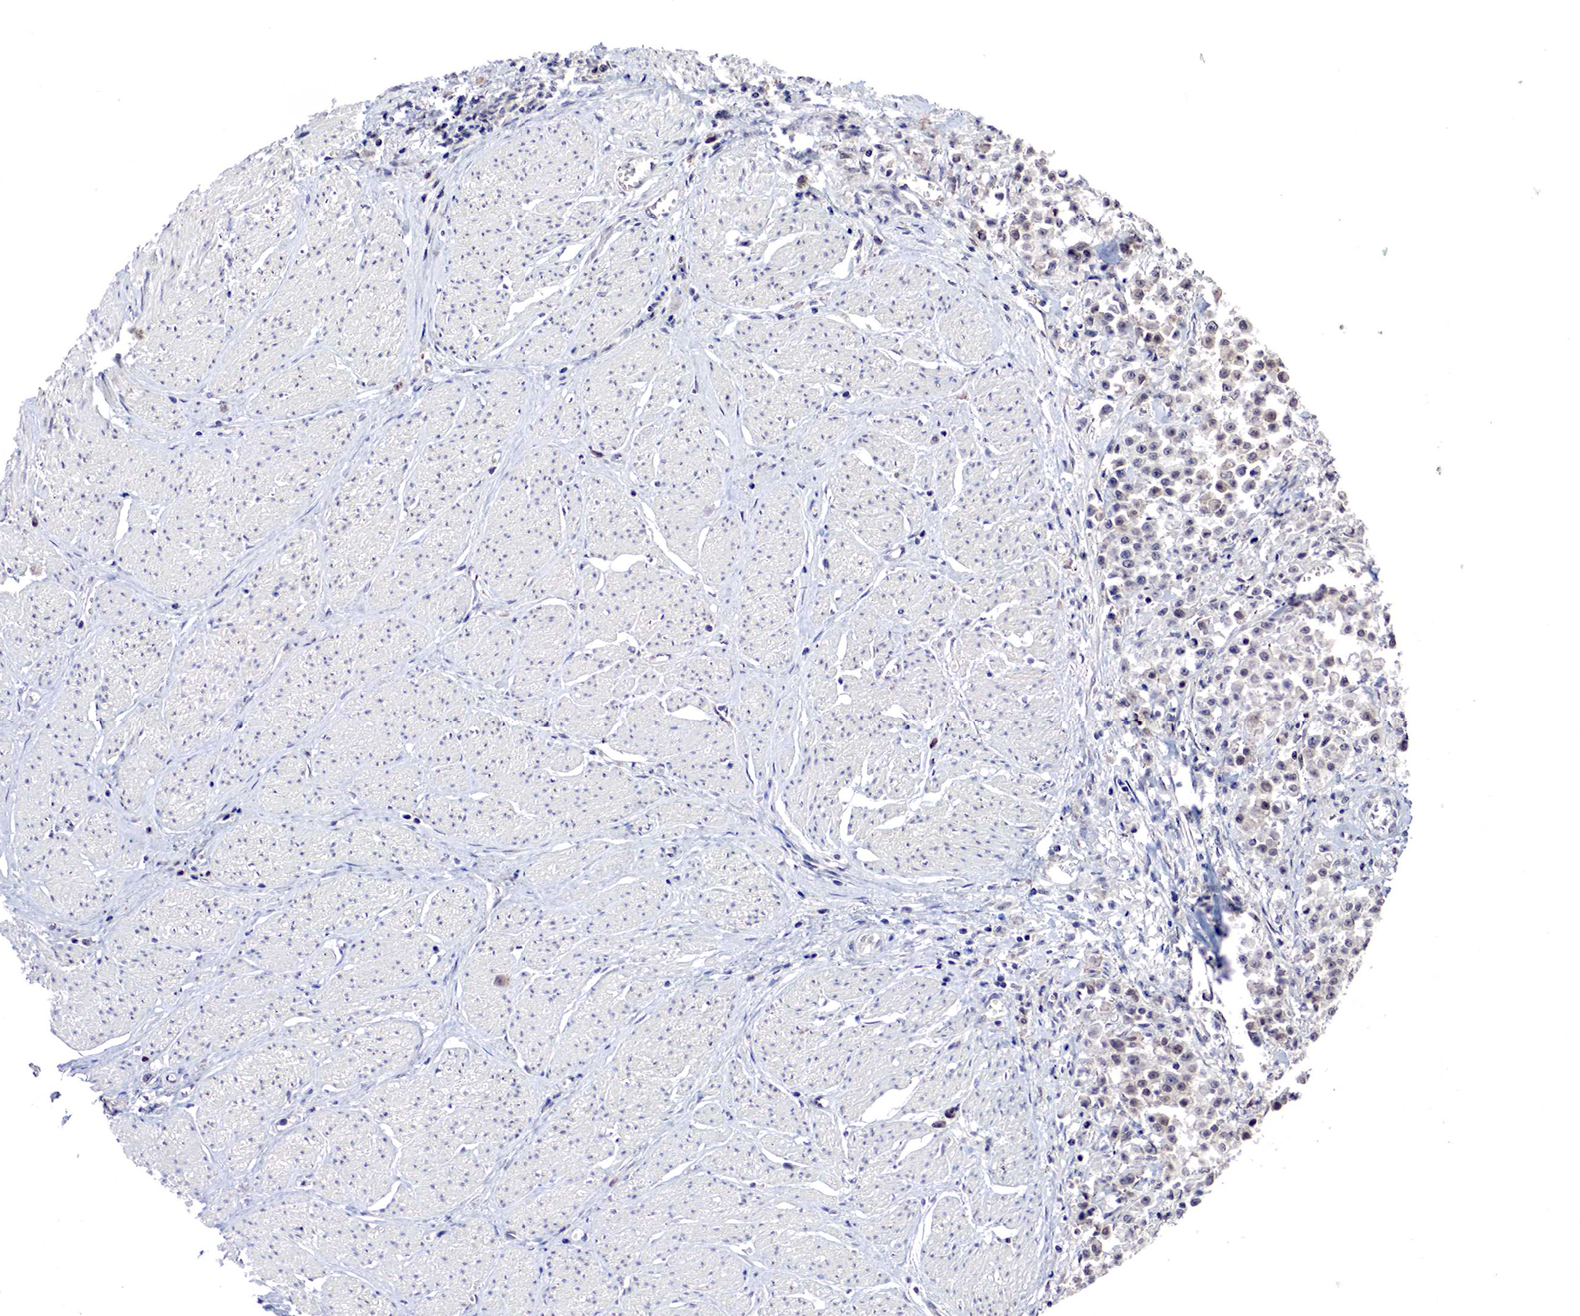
{"staining": {"intensity": "weak", "quantity": "25%-75%", "location": "cytoplasmic/membranous"}, "tissue": "stomach cancer", "cell_type": "Tumor cells", "image_type": "cancer", "snomed": [{"axis": "morphology", "description": "Adenocarcinoma, NOS"}, {"axis": "topography", "description": "Stomach"}], "caption": "Human stomach adenocarcinoma stained for a protein (brown) exhibits weak cytoplasmic/membranous positive expression in about 25%-75% of tumor cells.", "gene": "DACH2", "patient": {"sex": "male", "age": 72}}